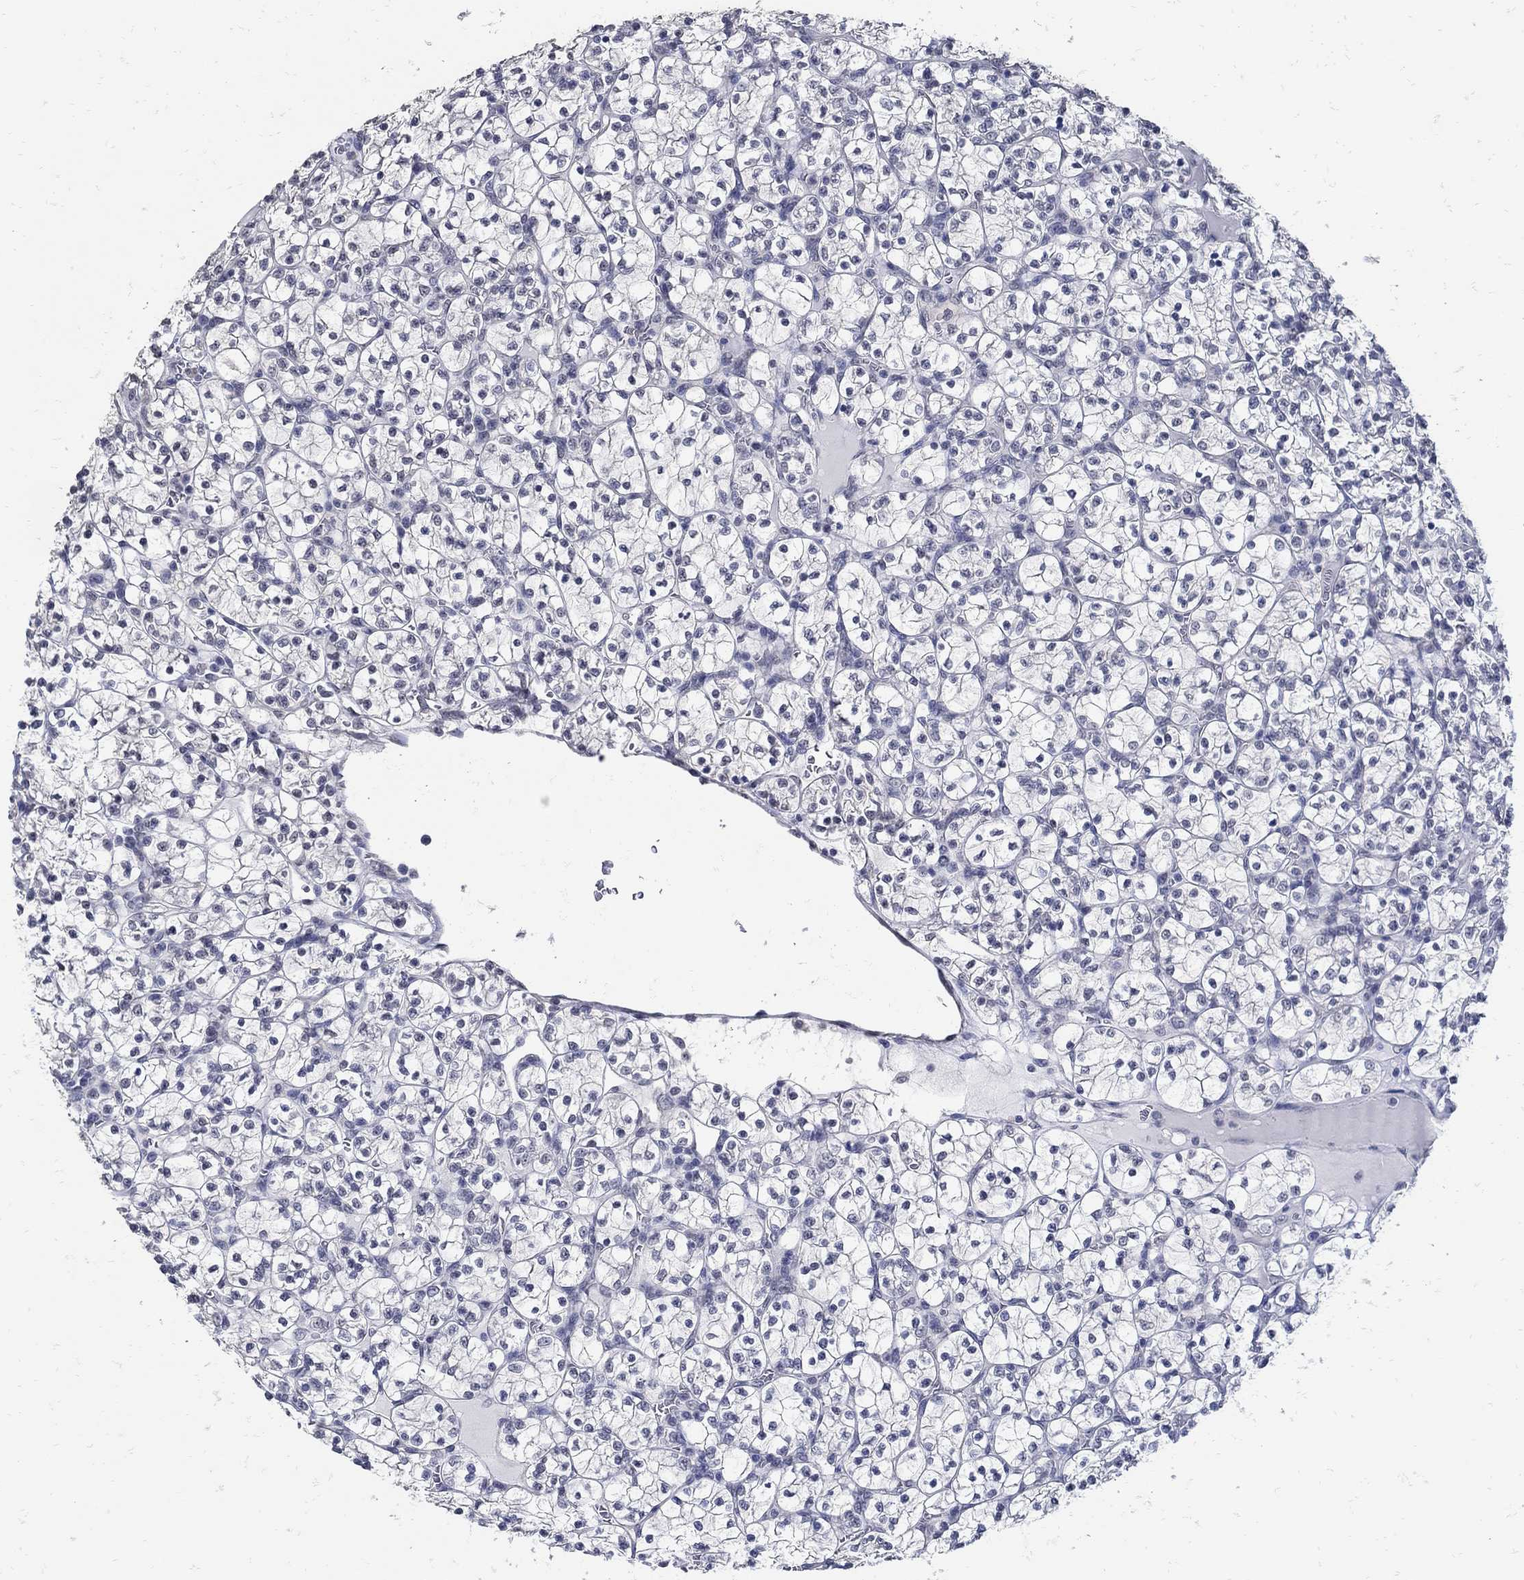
{"staining": {"intensity": "negative", "quantity": "none", "location": "none"}, "tissue": "renal cancer", "cell_type": "Tumor cells", "image_type": "cancer", "snomed": [{"axis": "morphology", "description": "Adenocarcinoma, NOS"}, {"axis": "topography", "description": "Kidney"}], "caption": "Immunohistochemistry (IHC) of renal cancer (adenocarcinoma) demonstrates no staining in tumor cells.", "gene": "KCNN3", "patient": {"sex": "female", "age": 89}}